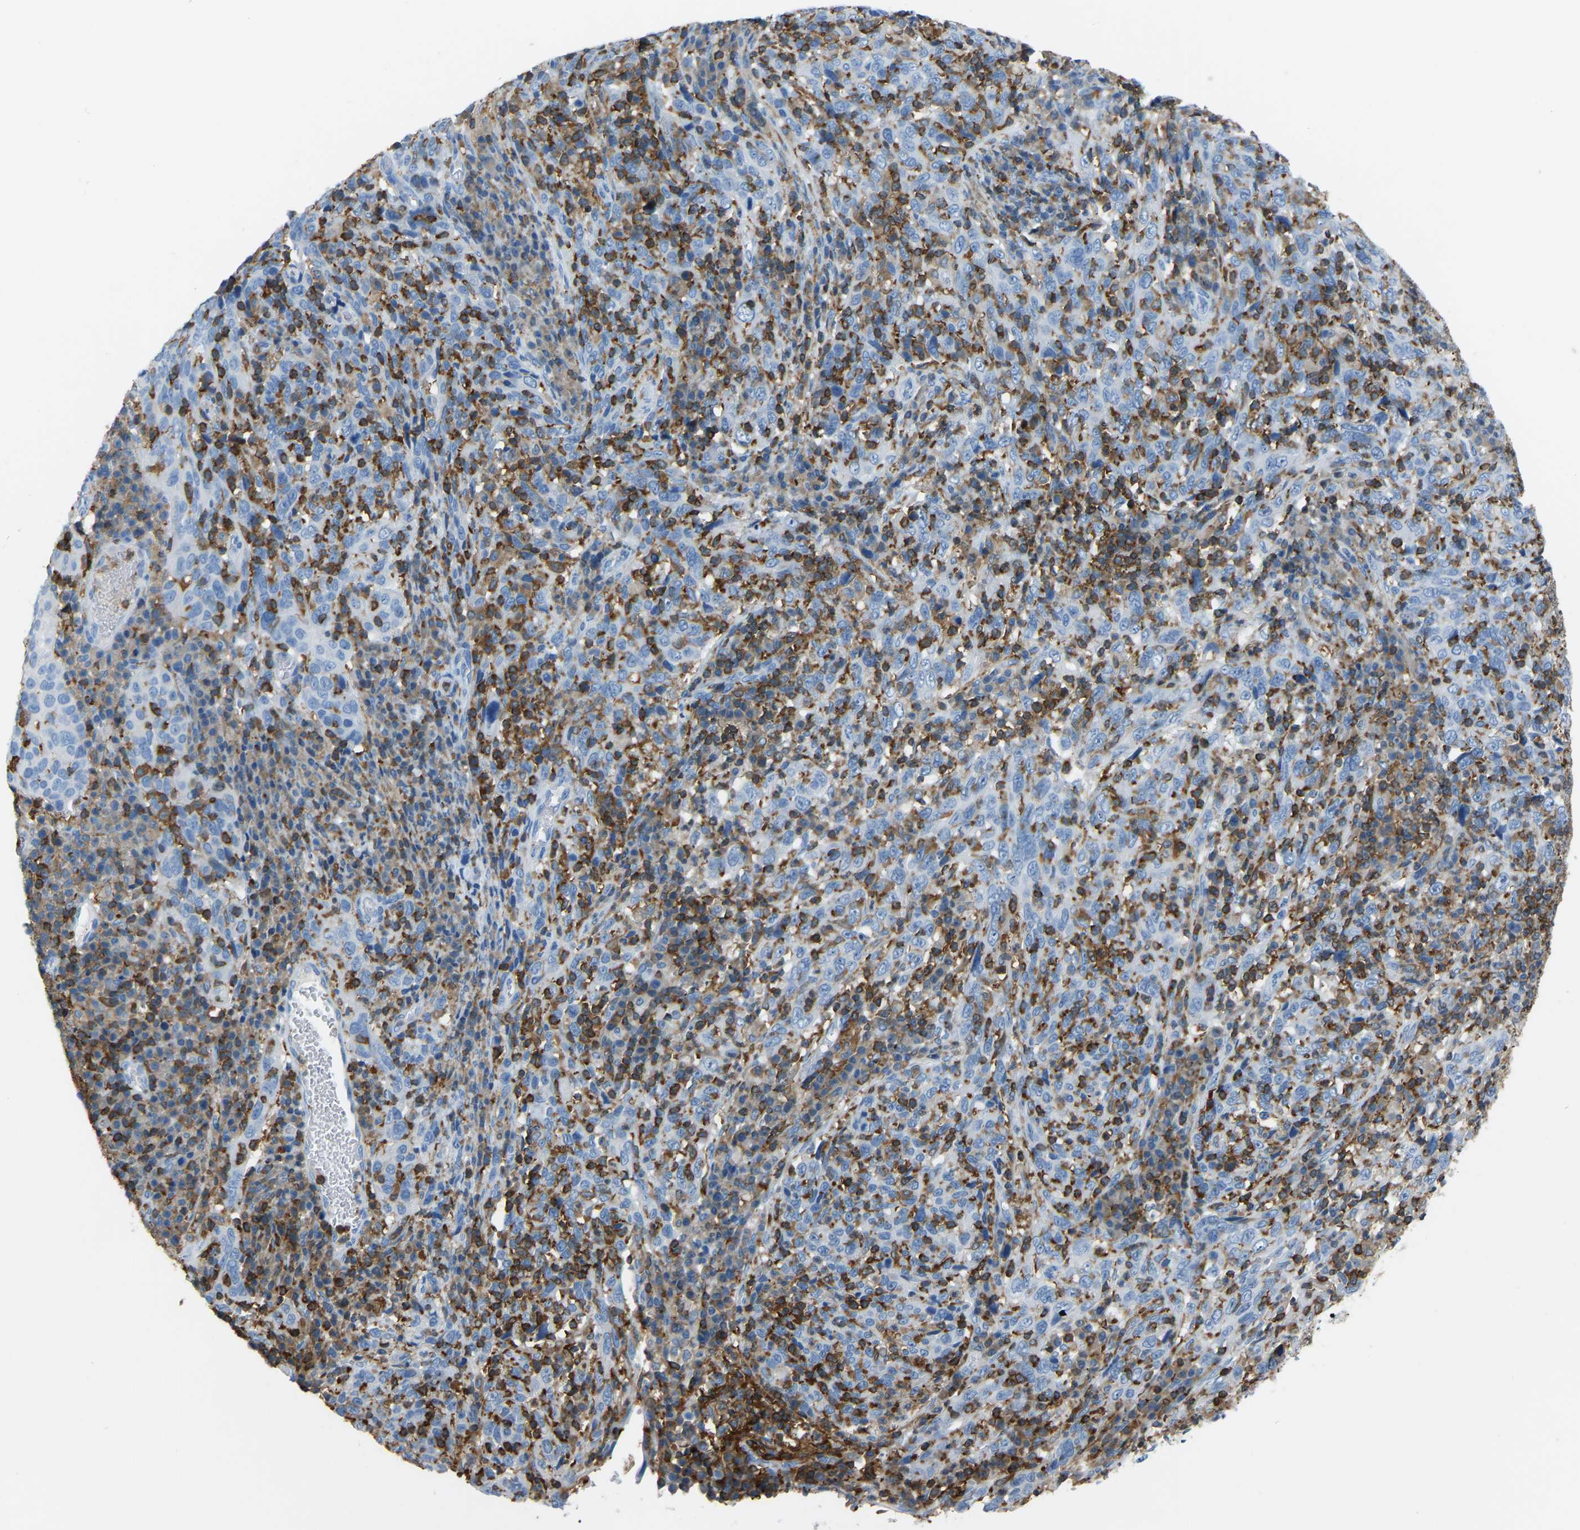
{"staining": {"intensity": "negative", "quantity": "none", "location": "none"}, "tissue": "cervical cancer", "cell_type": "Tumor cells", "image_type": "cancer", "snomed": [{"axis": "morphology", "description": "Squamous cell carcinoma, NOS"}, {"axis": "topography", "description": "Cervix"}], "caption": "Cervical cancer (squamous cell carcinoma) stained for a protein using immunohistochemistry shows no expression tumor cells.", "gene": "ARHGAP45", "patient": {"sex": "female", "age": 46}}